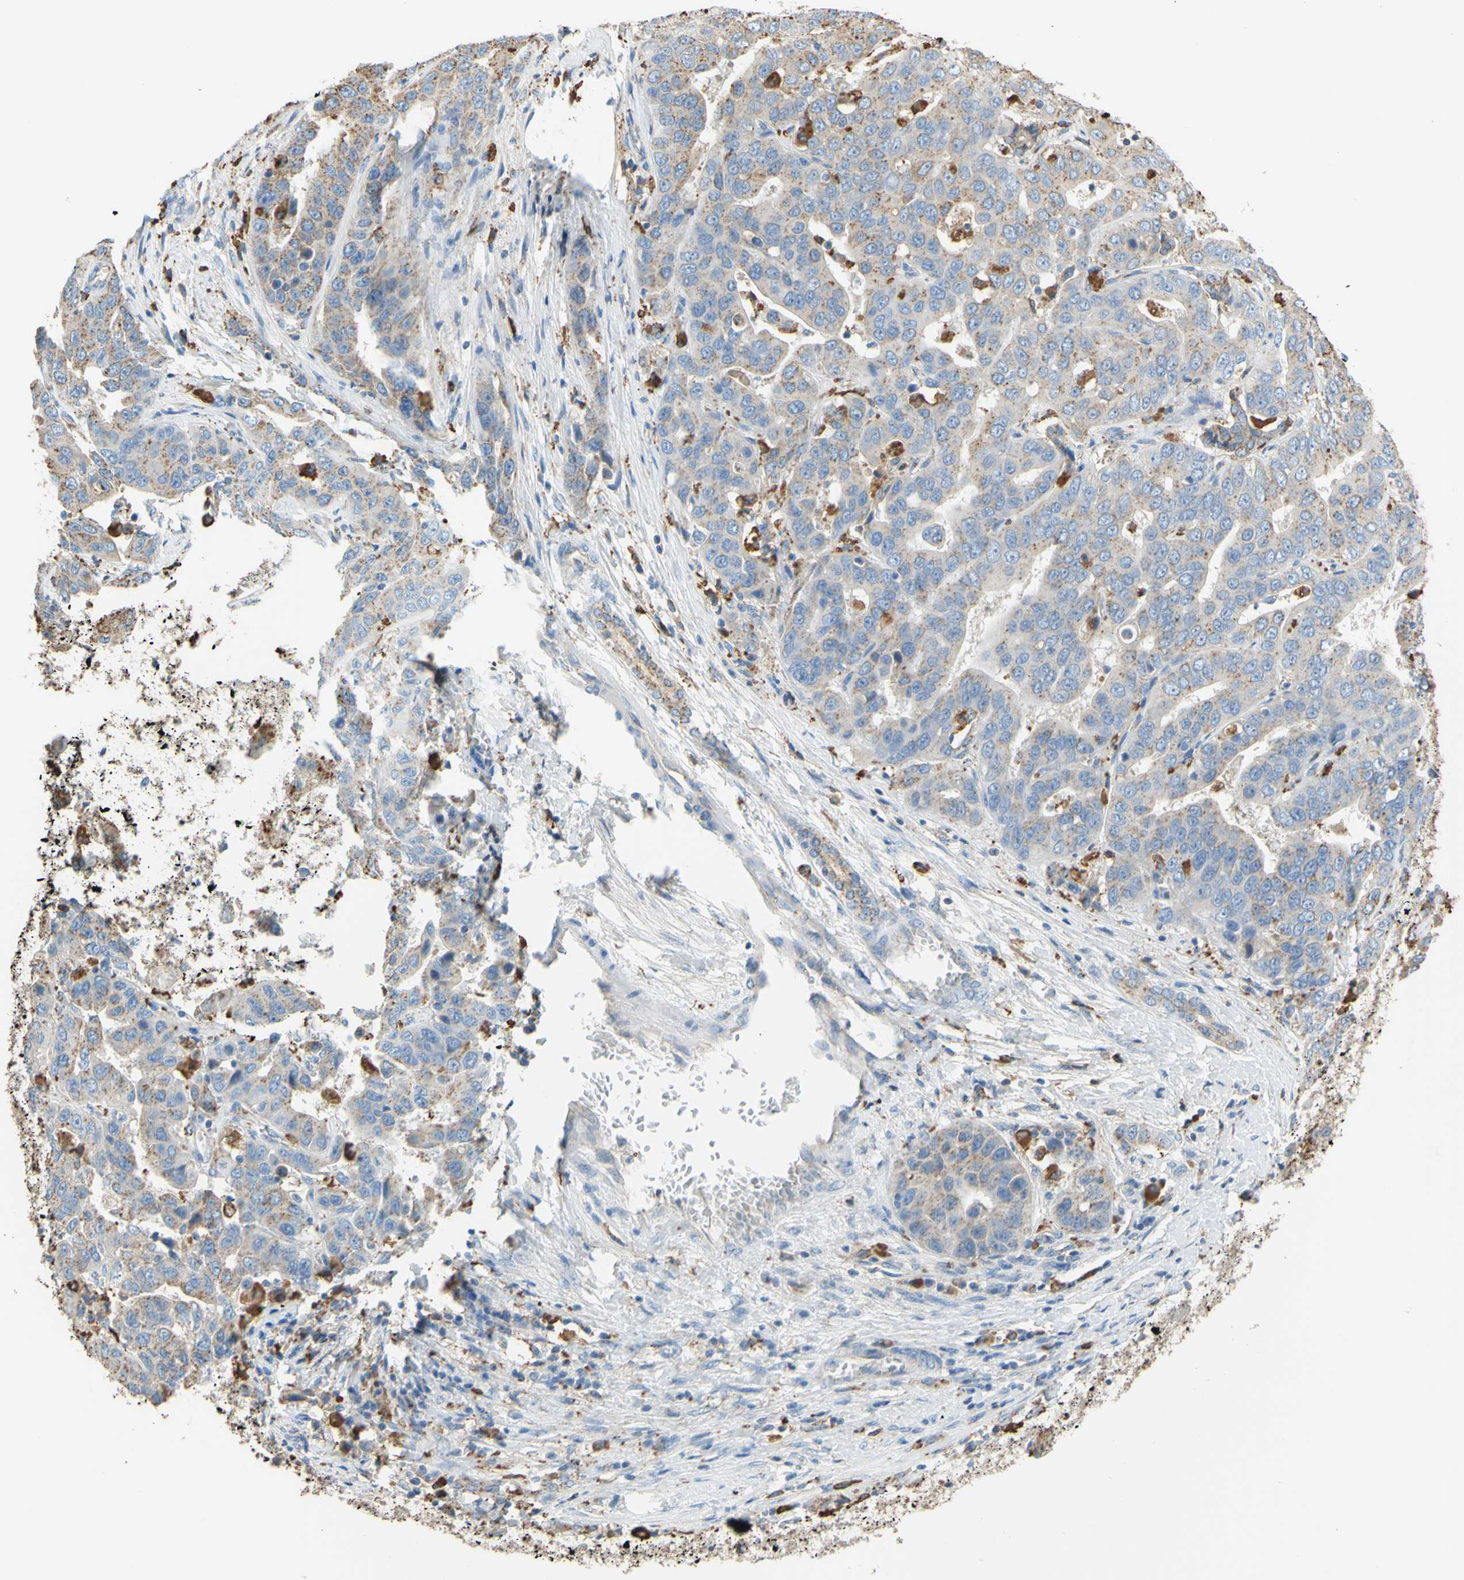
{"staining": {"intensity": "weak", "quantity": ">75%", "location": "cytoplasmic/membranous"}, "tissue": "liver cancer", "cell_type": "Tumor cells", "image_type": "cancer", "snomed": [{"axis": "morphology", "description": "Cholangiocarcinoma"}, {"axis": "topography", "description": "Liver"}], "caption": "Immunohistochemistry (IHC) histopathology image of human liver cancer stained for a protein (brown), which demonstrates low levels of weak cytoplasmic/membranous expression in approximately >75% of tumor cells.", "gene": "CTSD", "patient": {"sex": "female", "age": 52}}